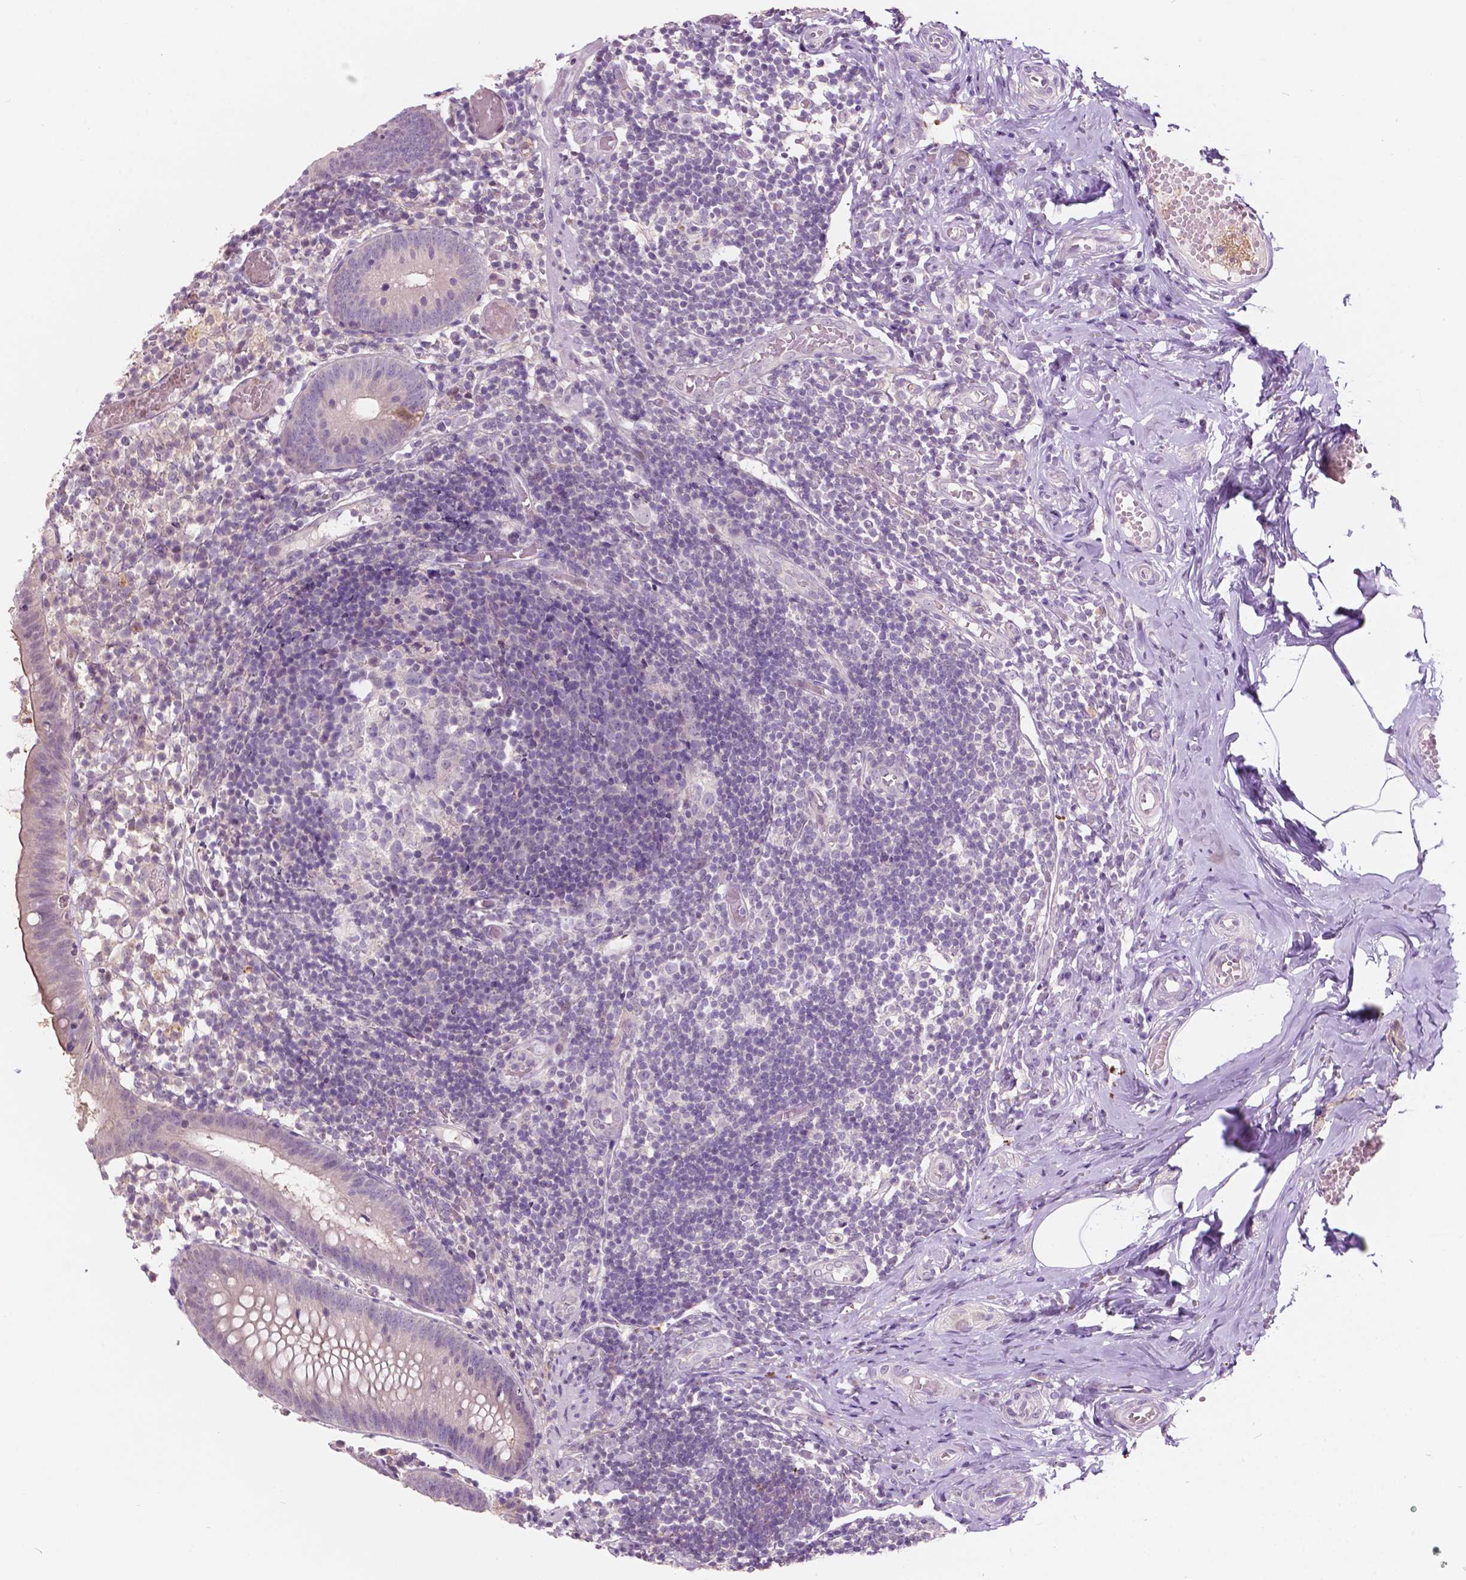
{"staining": {"intensity": "weak", "quantity": "<25%", "location": "cytoplasmic/membranous"}, "tissue": "appendix", "cell_type": "Glandular cells", "image_type": "normal", "snomed": [{"axis": "morphology", "description": "Normal tissue, NOS"}, {"axis": "topography", "description": "Appendix"}], "caption": "High power microscopy photomicrograph of an IHC photomicrograph of normal appendix, revealing no significant expression in glandular cells.", "gene": "TM6SF2", "patient": {"sex": "female", "age": 32}}